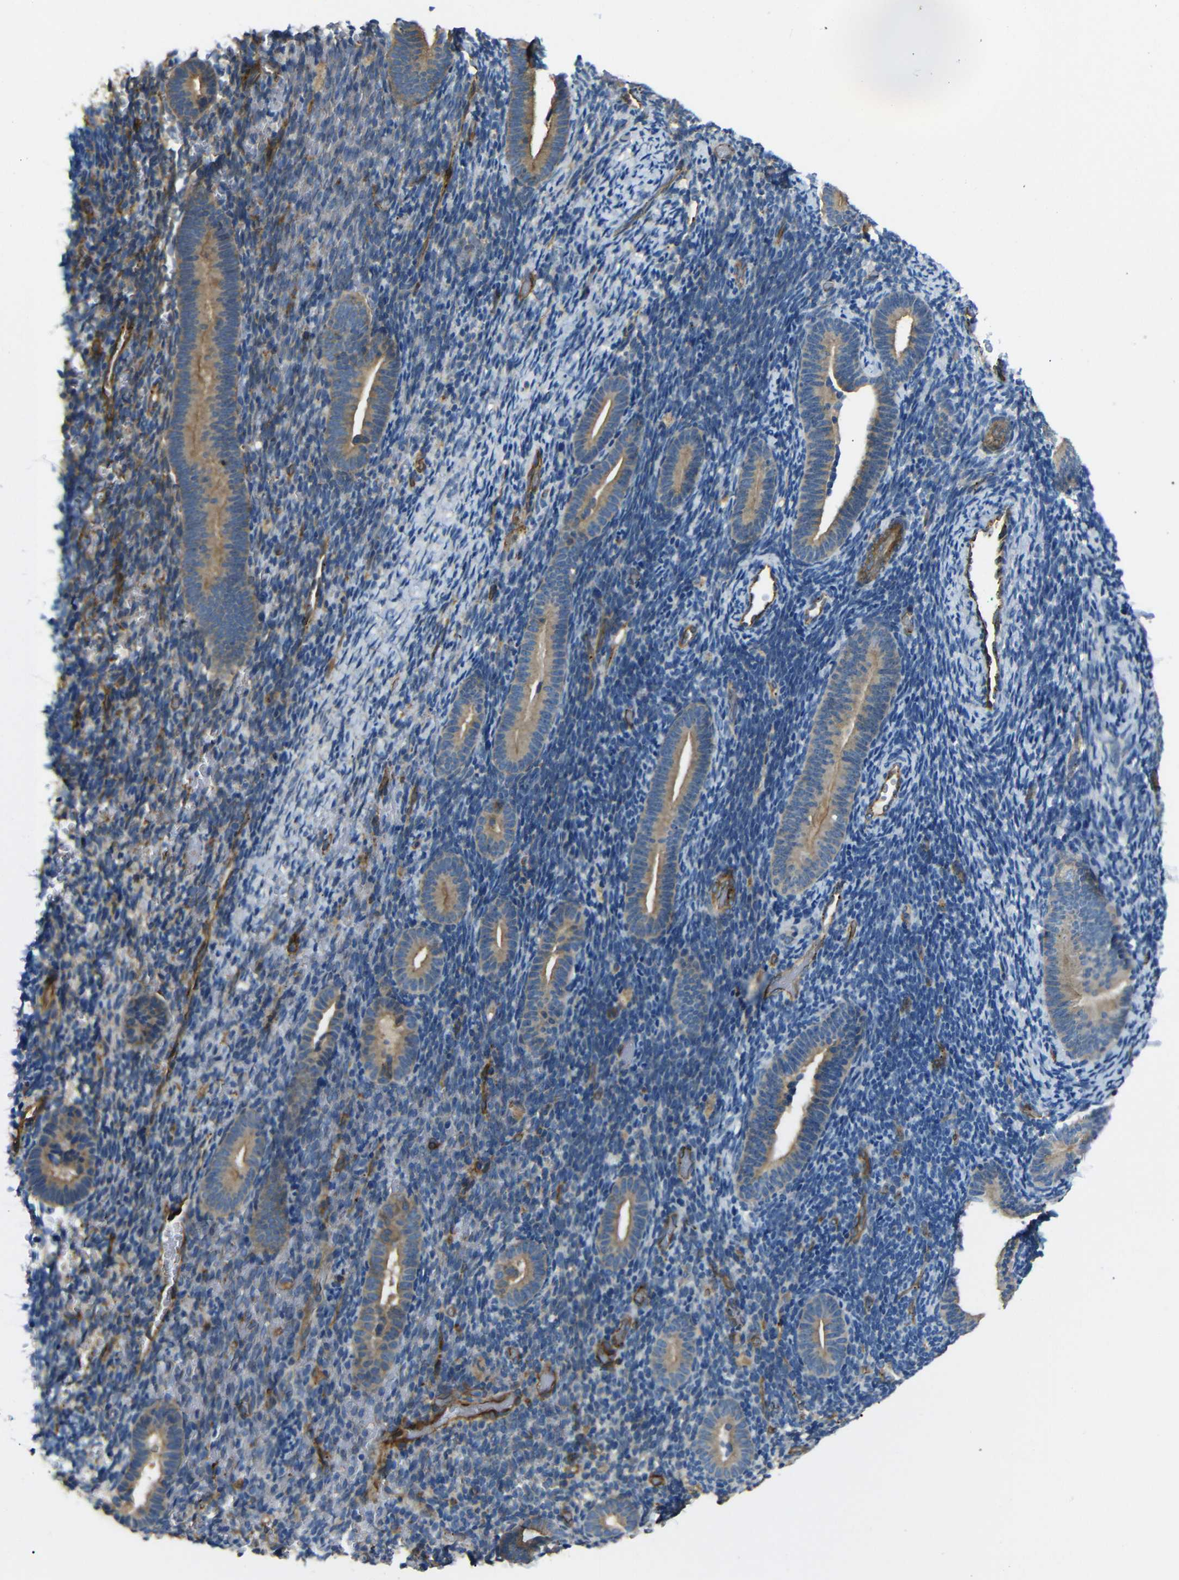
{"staining": {"intensity": "weak", "quantity": "<25%", "location": "cytoplasmic/membranous"}, "tissue": "endometrium", "cell_type": "Cells in endometrial stroma", "image_type": "normal", "snomed": [{"axis": "morphology", "description": "Normal tissue, NOS"}, {"axis": "topography", "description": "Endometrium"}], "caption": "Endometrium was stained to show a protein in brown. There is no significant positivity in cells in endometrial stroma. Brightfield microscopy of immunohistochemistry stained with DAB (3,3'-diaminobenzidine) (brown) and hematoxylin (blue), captured at high magnification.", "gene": "MYO1B", "patient": {"sex": "female", "age": 51}}